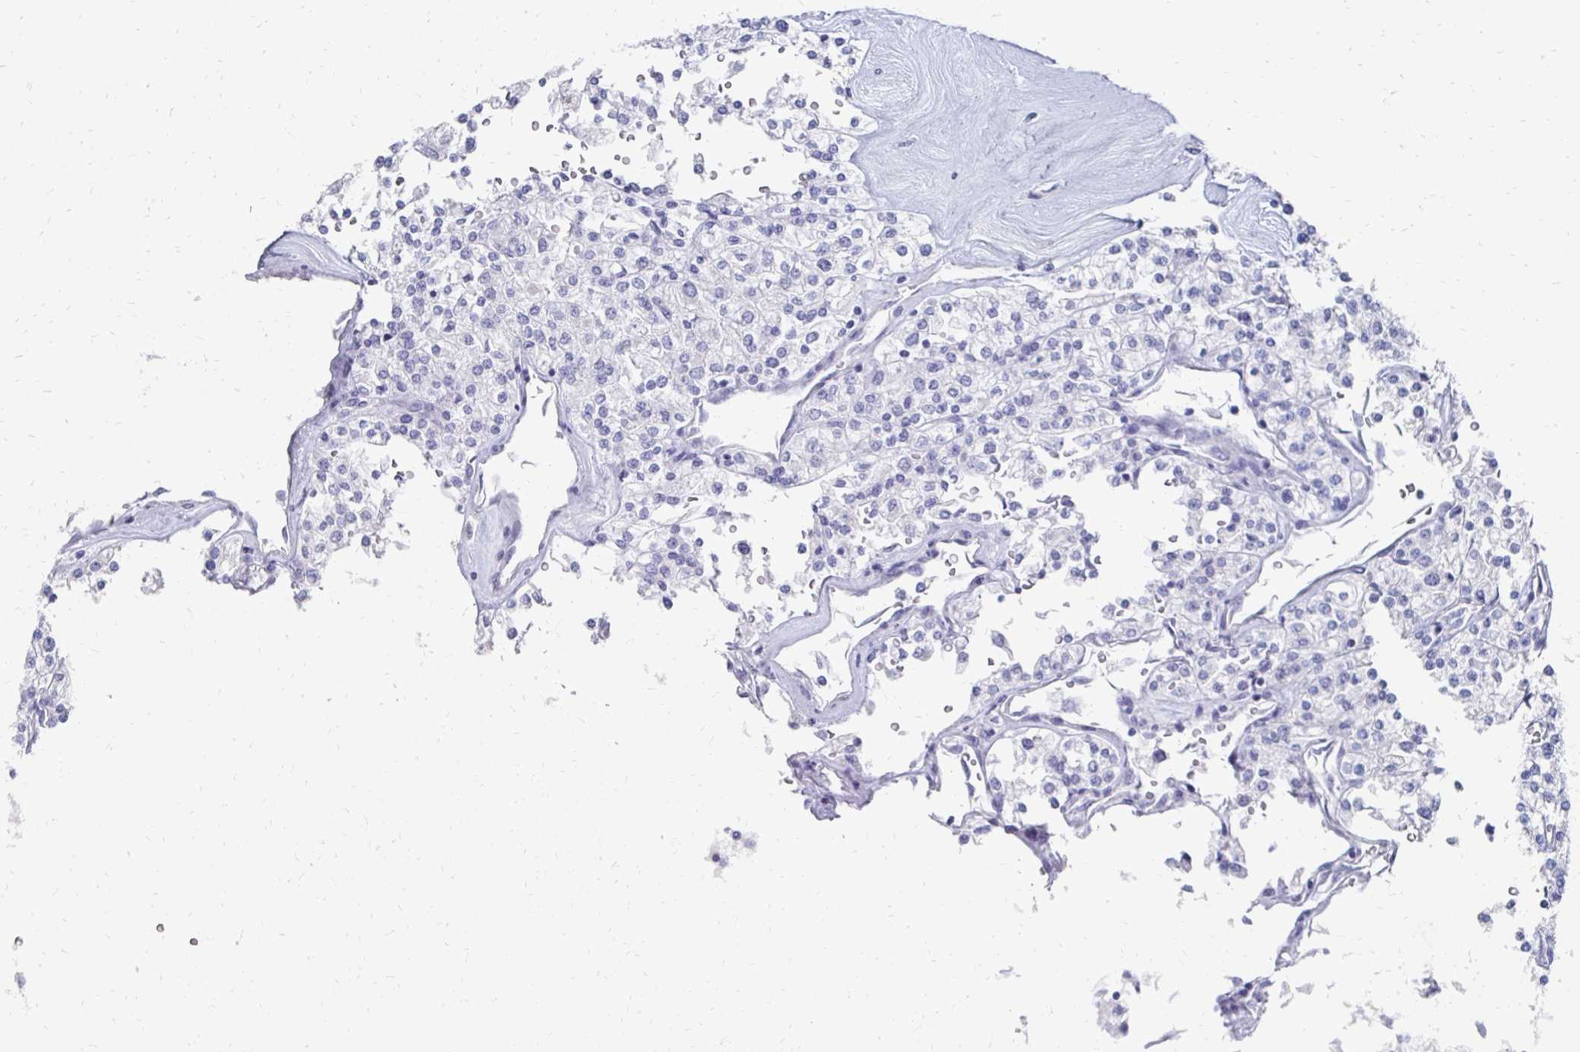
{"staining": {"intensity": "negative", "quantity": "none", "location": "none"}, "tissue": "renal cancer", "cell_type": "Tumor cells", "image_type": "cancer", "snomed": [{"axis": "morphology", "description": "Adenocarcinoma, NOS"}, {"axis": "topography", "description": "Kidney"}], "caption": "Tumor cells are negative for brown protein staining in adenocarcinoma (renal).", "gene": "SYCP3", "patient": {"sex": "male", "age": 80}}